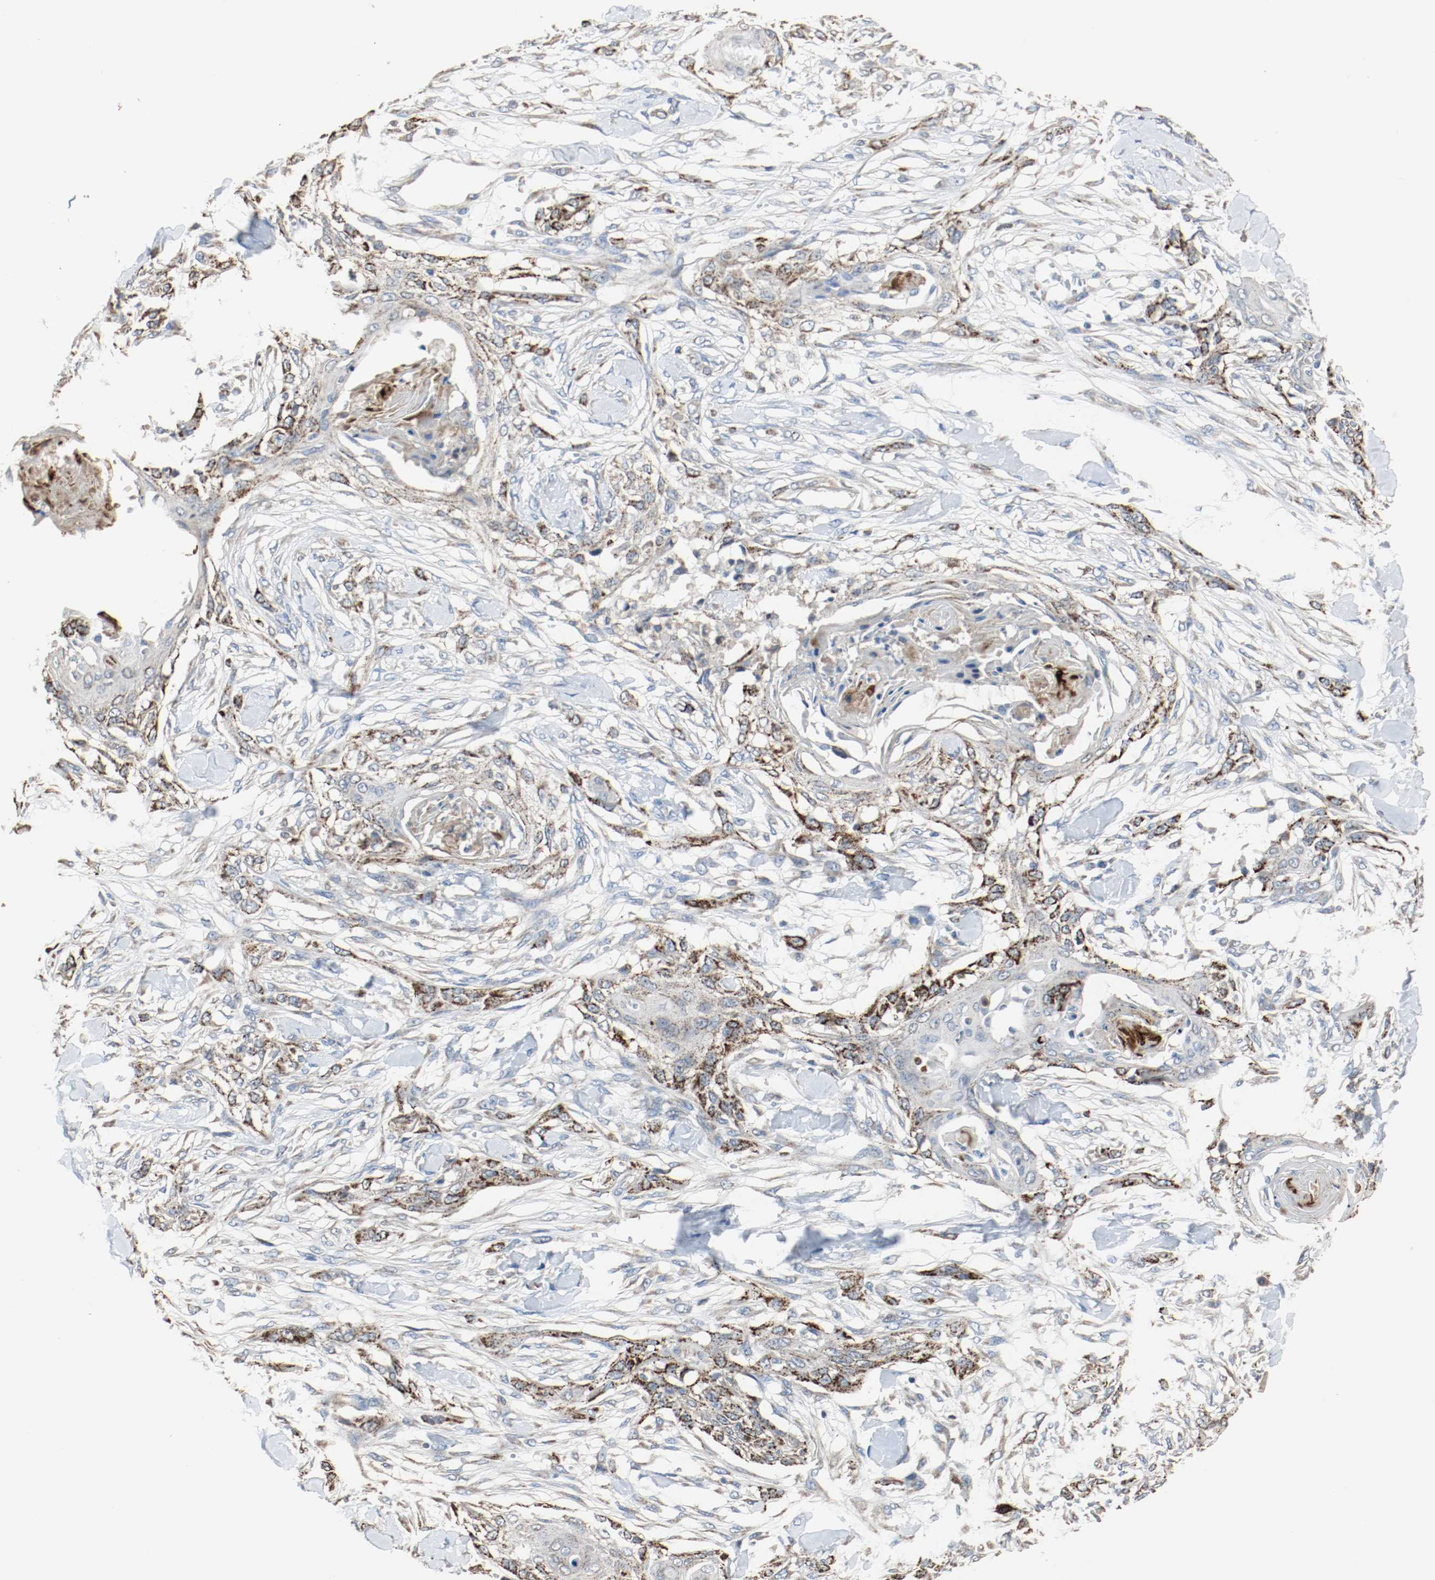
{"staining": {"intensity": "strong", "quantity": ">75%", "location": "cytoplasmic/membranous"}, "tissue": "skin cancer", "cell_type": "Tumor cells", "image_type": "cancer", "snomed": [{"axis": "morphology", "description": "Normal tissue, NOS"}, {"axis": "morphology", "description": "Squamous cell carcinoma, NOS"}, {"axis": "topography", "description": "Skin"}], "caption": "Immunohistochemistry image of neoplastic tissue: human skin cancer (squamous cell carcinoma) stained using IHC reveals high levels of strong protein expression localized specifically in the cytoplasmic/membranous of tumor cells, appearing as a cytoplasmic/membranous brown color.", "gene": "ALDH4A1", "patient": {"sex": "female", "age": 59}}